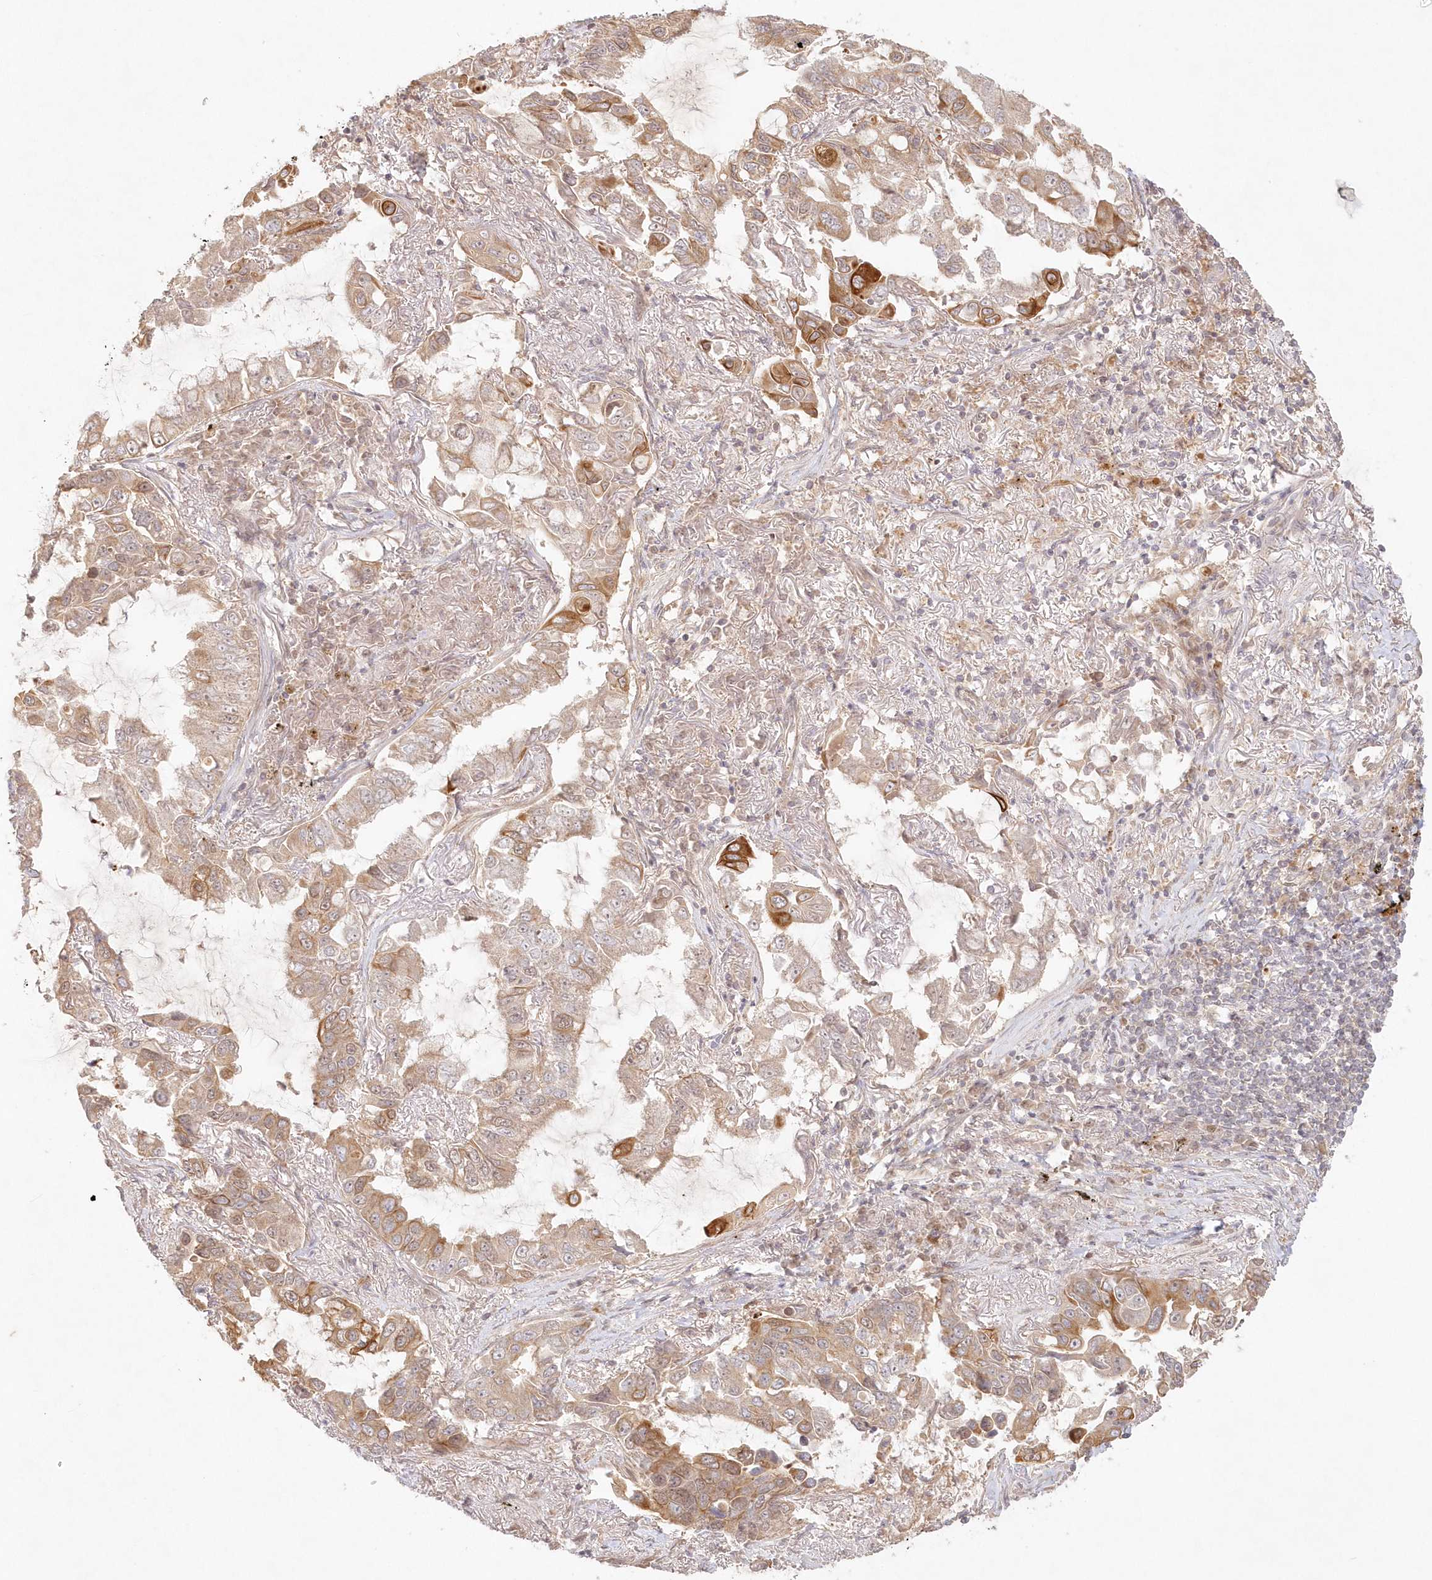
{"staining": {"intensity": "moderate", "quantity": "25%-75%", "location": "cytoplasmic/membranous"}, "tissue": "lung cancer", "cell_type": "Tumor cells", "image_type": "cancer", "snomed": [{"axis": "morphology", "description": "Adenocarcinoma, NOS"}, {"axis": "topography", "description": "Lung"}], "caption": "The photomicrograph demonstrates a brown stain indicating the presence of a protein in the cytoplasmic/membranous of tumor cells in lung cancer. (brown staining indicates protein expression, while blue staining denotes nuclei).", "gene": "KIAA0232", "patient": {"sex": "male", "age": 64}}